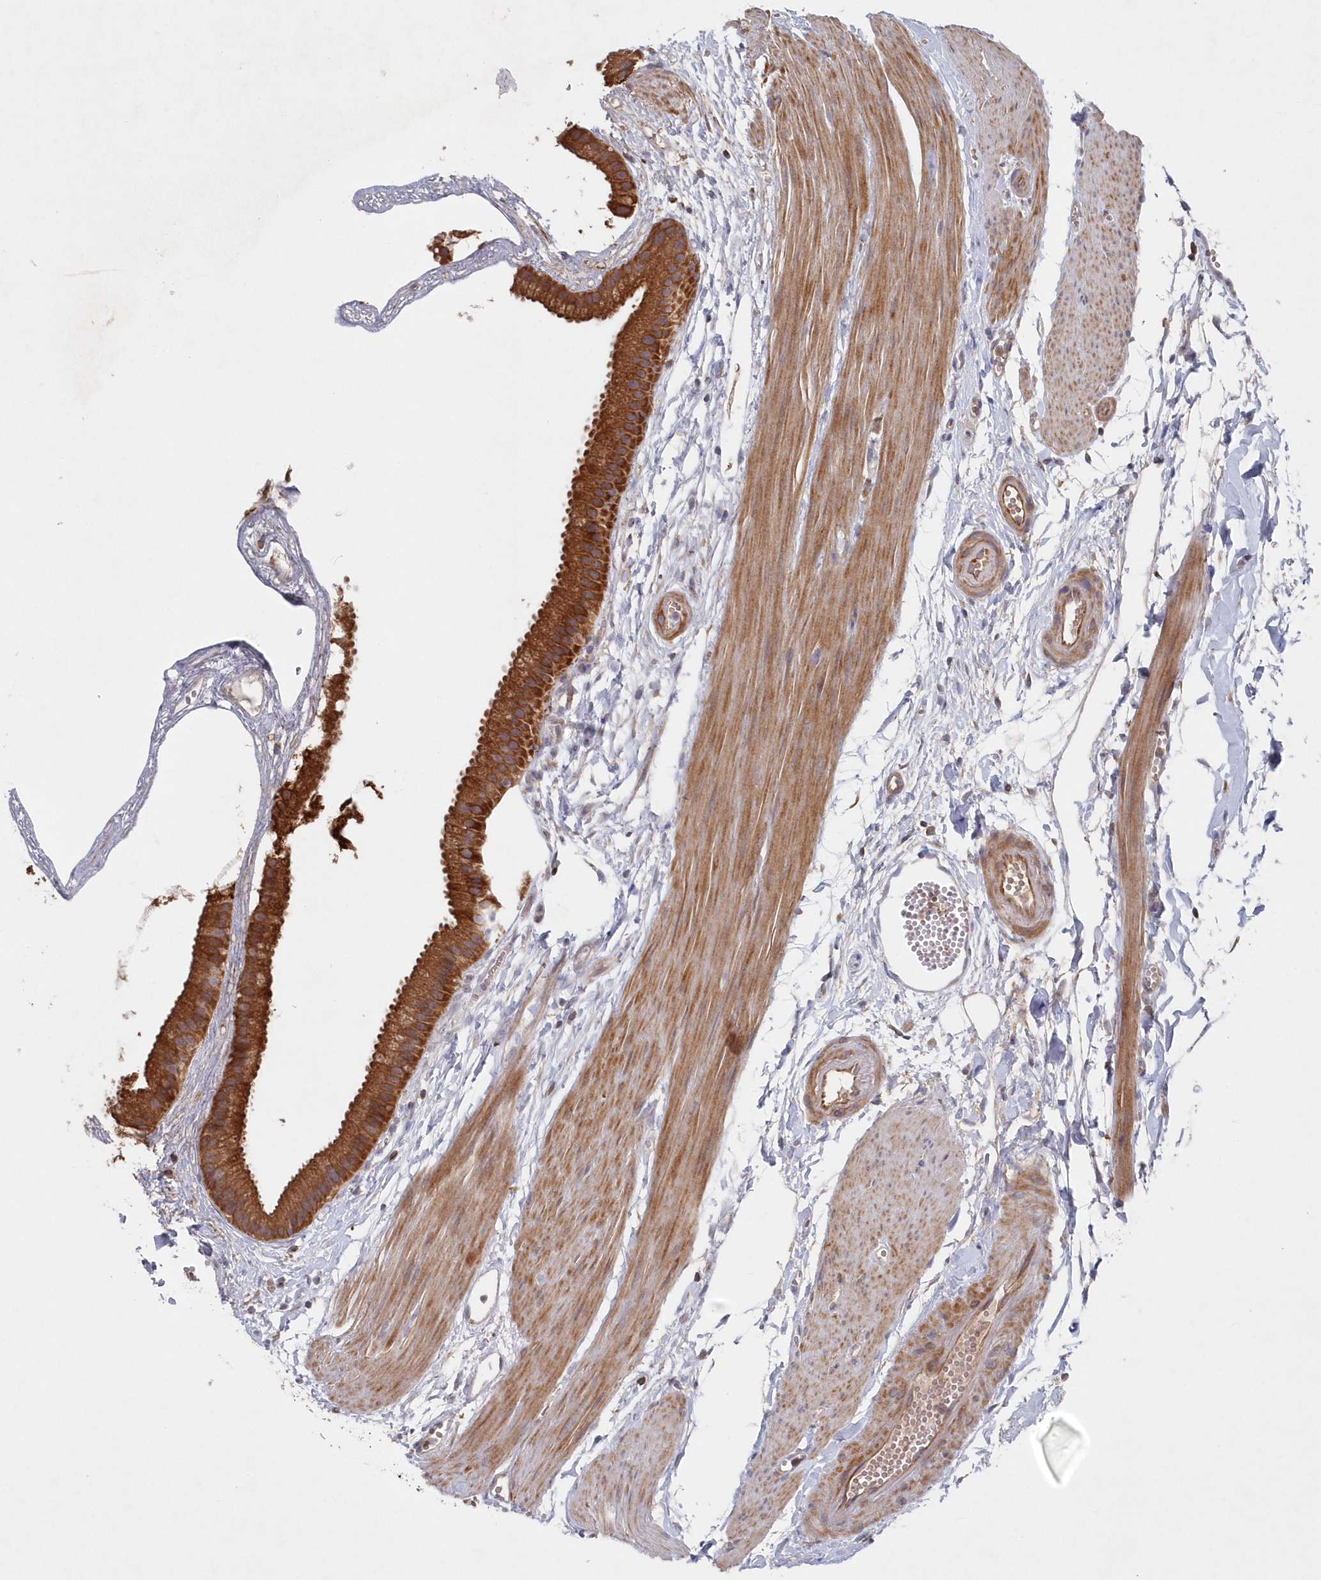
{"staining": {"intensity": "moderate", "quantity": ">75%", "location": "cytoplasmic/membranous"}, "tissue": "gallbladder", "cell_type": "Glandular cells", "image_type": "normal", "snomed": [{"axis": "morphology", "description": "Normal tissue, NOS"}, {"axis": "topography", "description": "Gallbladder"}], "caption": "Moderate cytoplasmic/membranous protein staining is identified in about >75% of glandular cells in gallbladder.", "gene": "ASNSD1", "patient": {"sex": "female", "age": 64}}